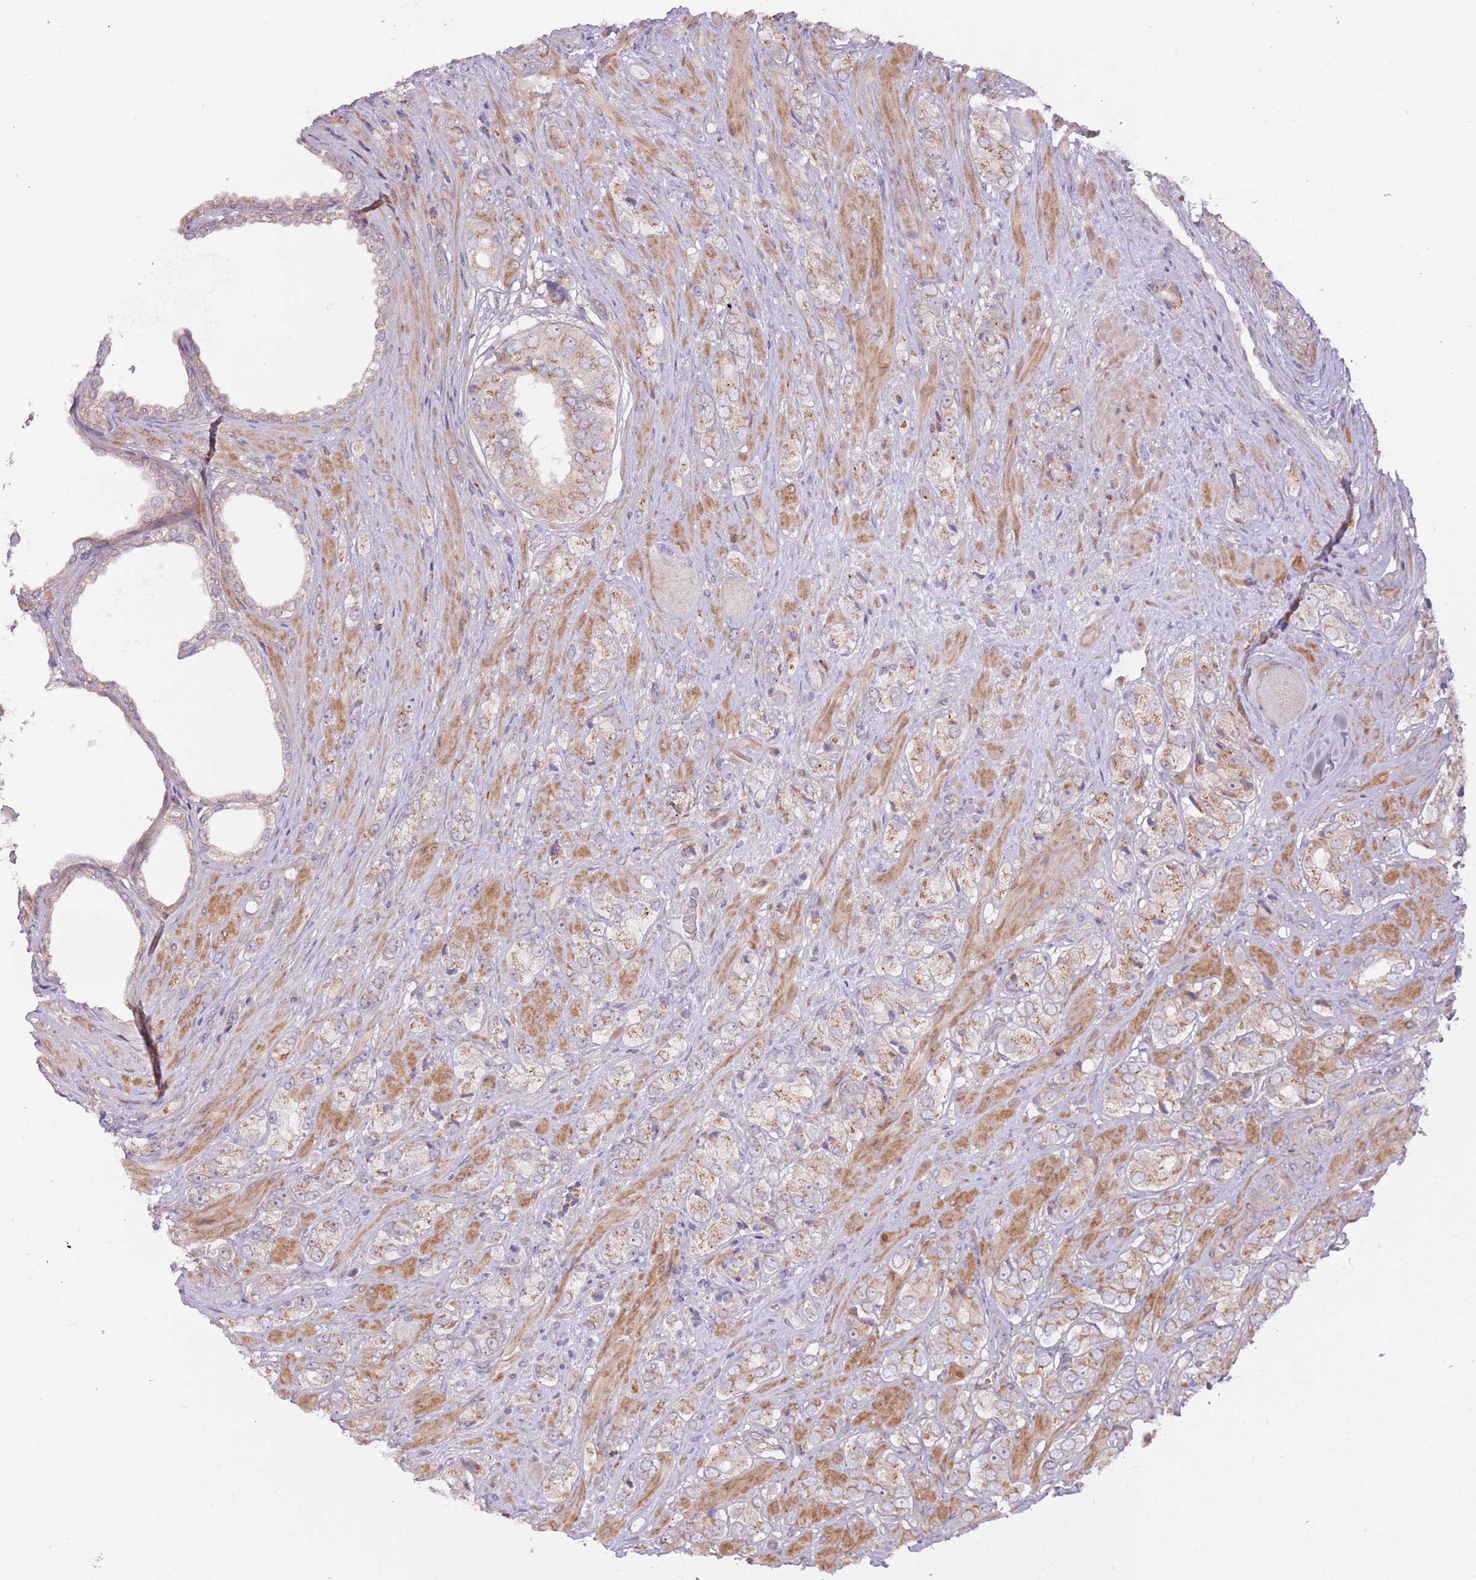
{"staining": {"intensity": "weak", "quantity": "<25%", "location": "cytoplasmic/membranous"}, "tissue": "prostate cancer", "cell_type": "Tumor cells", "image_type": "cancer", "snomed": [{"axis": "morphology", "description": "Adenocarcinoma, High grade"}, {"axis": "topography", "description": "Prostate and seminal vesicle, NOS"}], "caption": "The micrograph displays no staining of tumor cells in high-grade adenocarcinoma (prostate).", "gene": "CCDC150", "patient": {"sex": "male", "age": 64}}